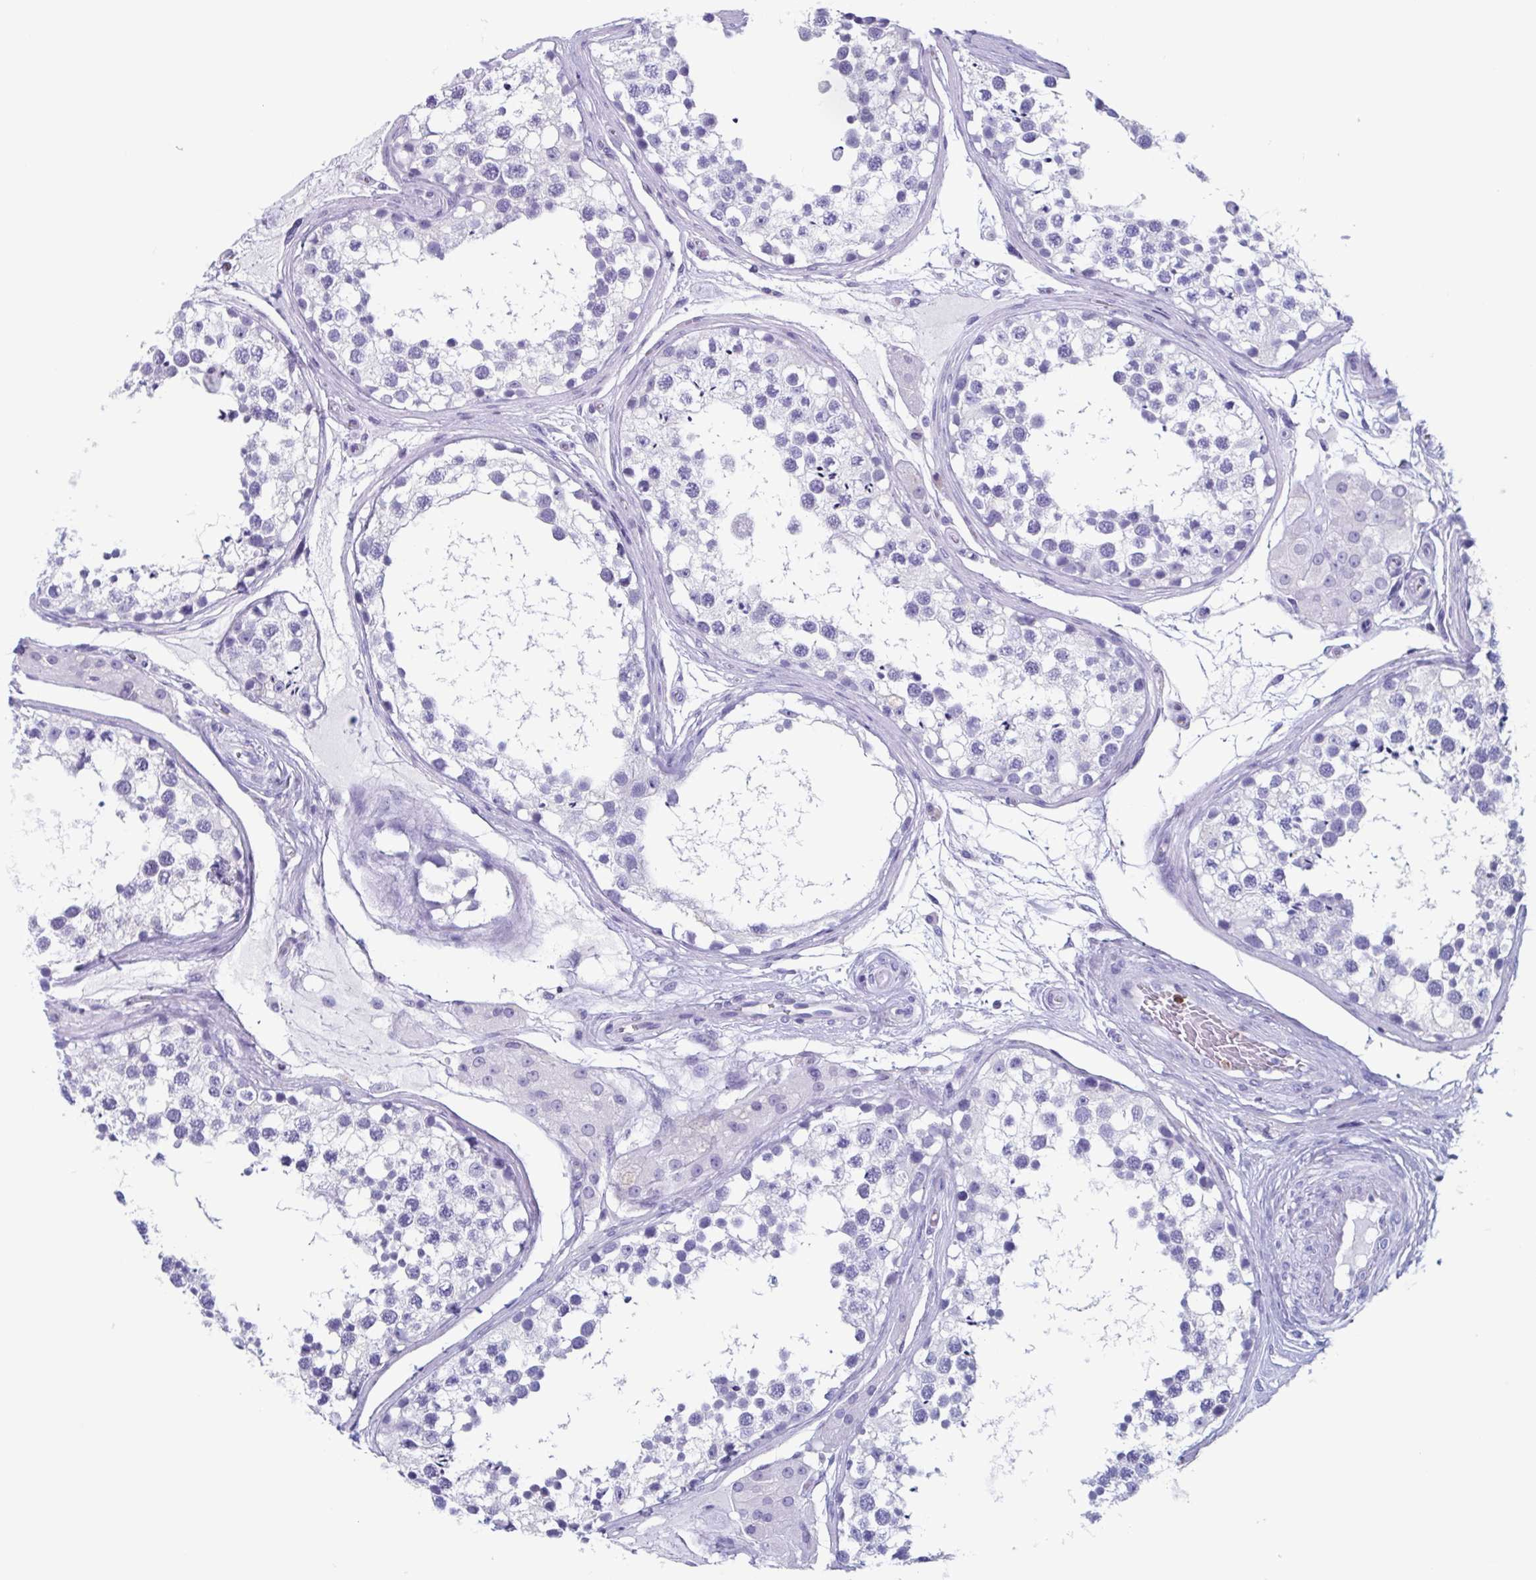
{"staining": {"intensity": "negative", "quantity": "none", "location": "none"}, "tissue": "testis", "cell_type": "Cells in seminiferous ducts", "image_type": "normal", "snomed": [{"axis": "morphology", "description": "Normal tissue, NOS"}, {"axis": "morphology", "description": "Seminoma, NOS"}, {"axis": "topography", "description": "Testis"}], "caption": "DAB (3,3'-diaminobenzidine) immunohistochemical staining of benign testis shows no significant positivity in cells in seminiferous ducts. Brightfield microscopy of immunohistochemistry stained with DAB (3,3'-diaminobenzidine) (brown) and hematoxylin (blue), captured at high magnification.", "gene": "BPI", "patient": {"sex": "male", "age": 65}}